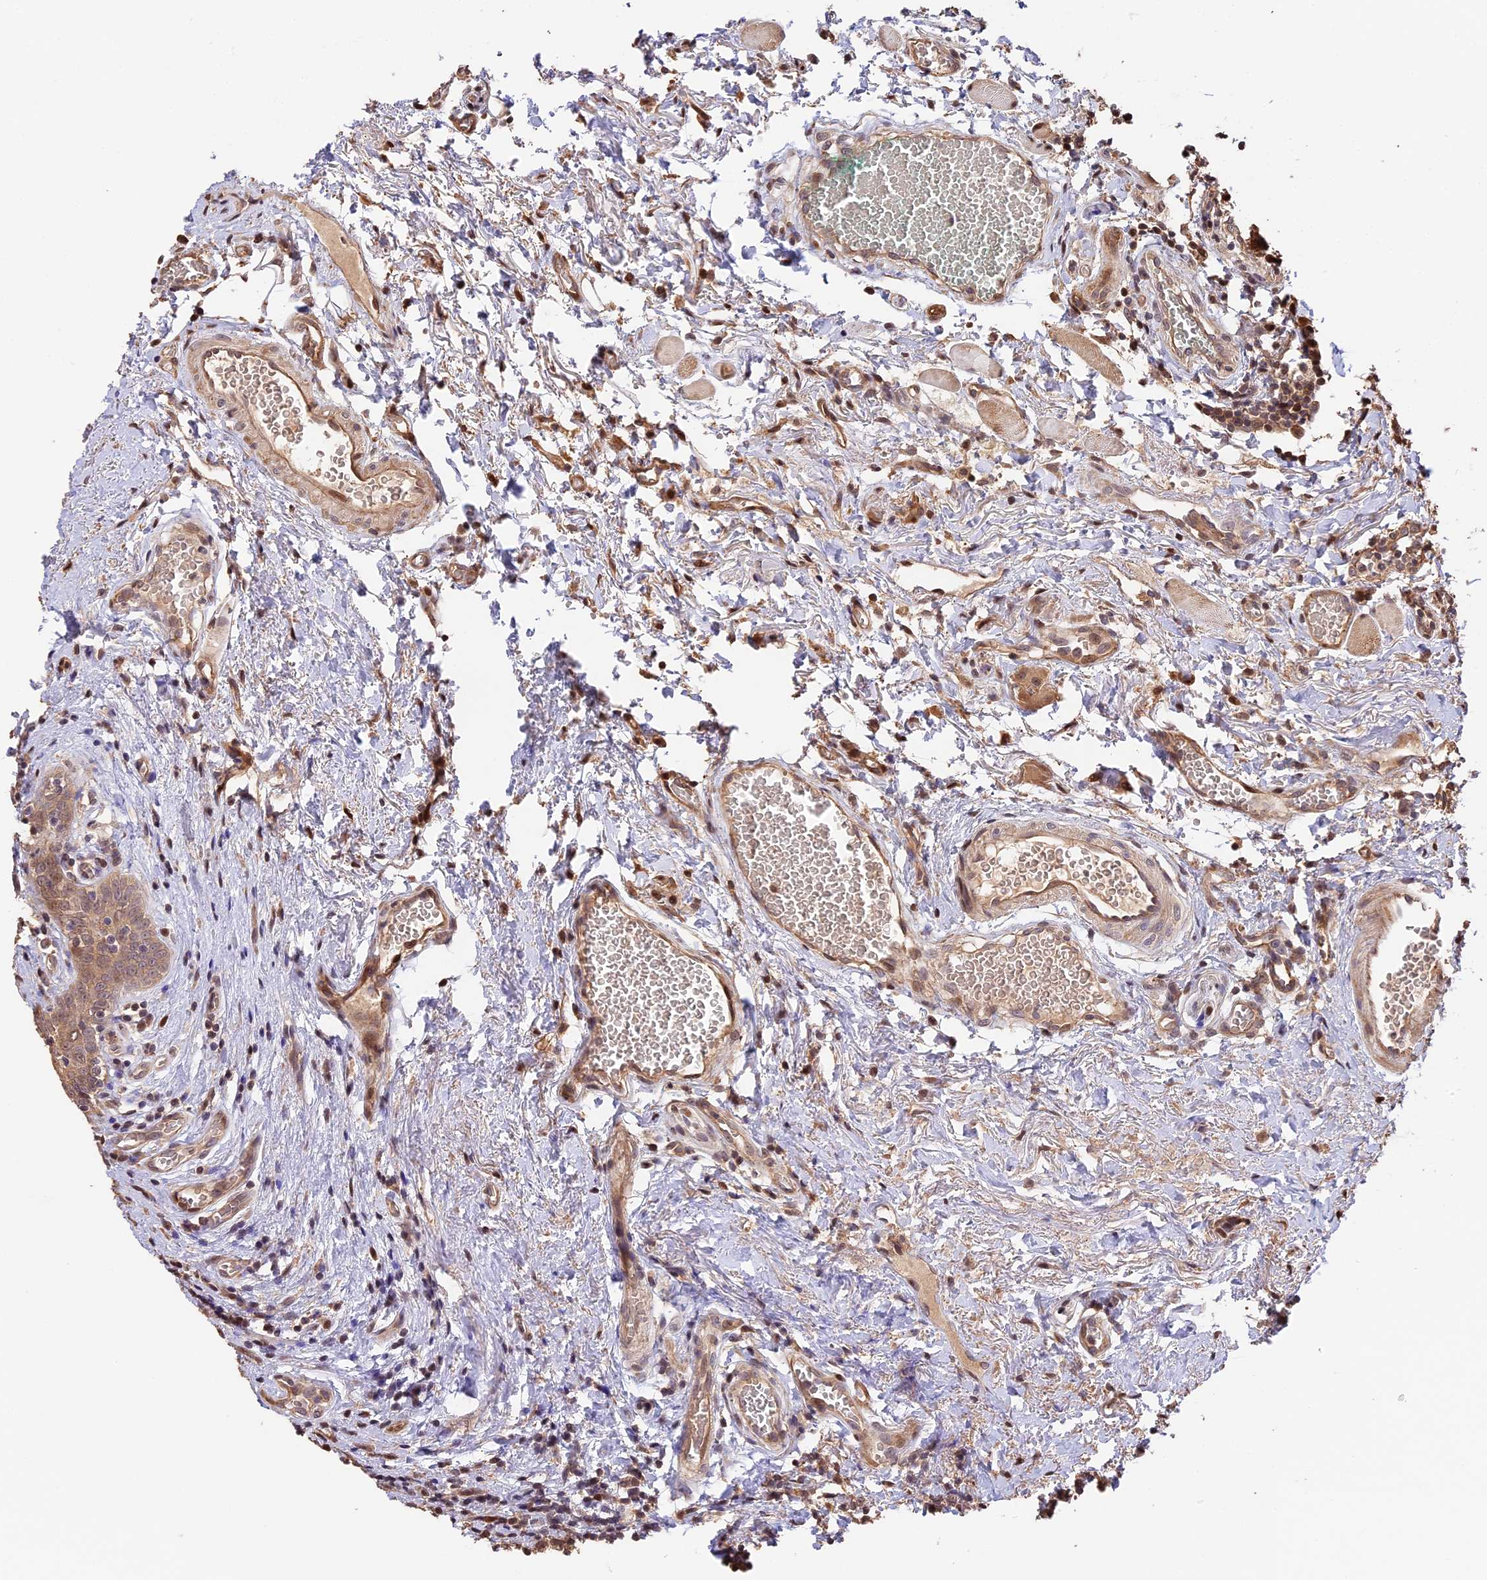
{"staining": {"intensity": "weak", "quantity": ">75%", "location": "cytoplasmic/membranous"}, "tissue": "head and neck cancer", "cell_type": "Tumor cells", "image_type": "cancer", "snomed": [{"axis": "morphology", "description": "Squamous cell carcinoma, NOS"}, {"axis": "topography", "description": "Oral tissue"}, {"axis": "topography", "description": "Head-Neck"}], "caption": "High-power microscopy captured an immunohistochemistry (IHC) histopathology image of head and neck cancer, revealing weak cytoplasmic/membranous staining in approximately >75% of tumor cells.", "gene": "PPP1R37", "patient": {"sex": "female", "age": 50}}